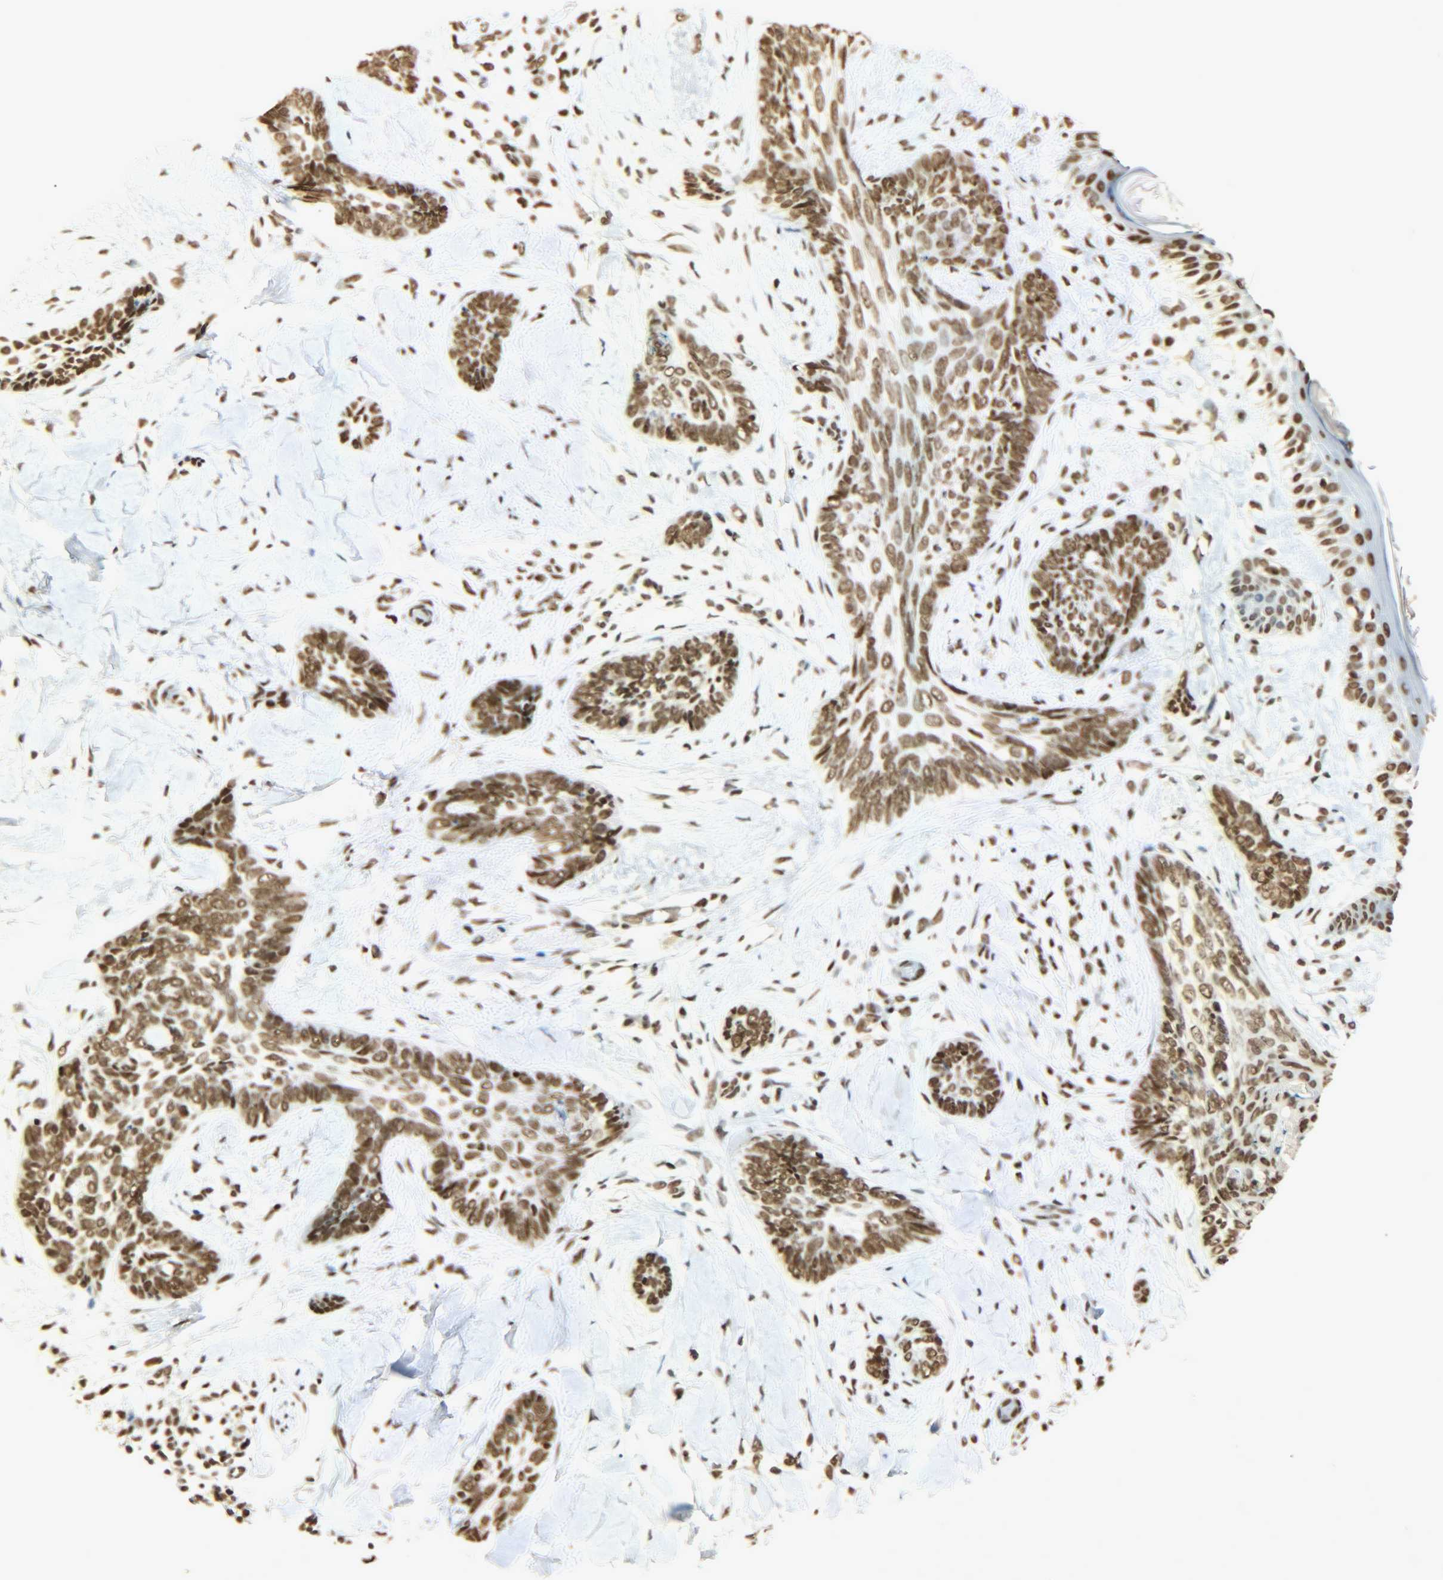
{"staining": {"intensity": "strong", "quantity": ">75%", "location": "nuclear"}, "tissue": "skin cancer", "cell_type": "Tumor cells", "image_type": "cancer", "snomed": [{"axis": "morphology", "description": "Basal cell carcinoma"}, {"axis": "topography", "description": "Skin"}], "caption": "Strong nuclear protein positivity is identified in about >75% of tumor cells in skin cancer.", "gene": "KHDRBS1", "patient": {"sex": "female", "age": 58}}